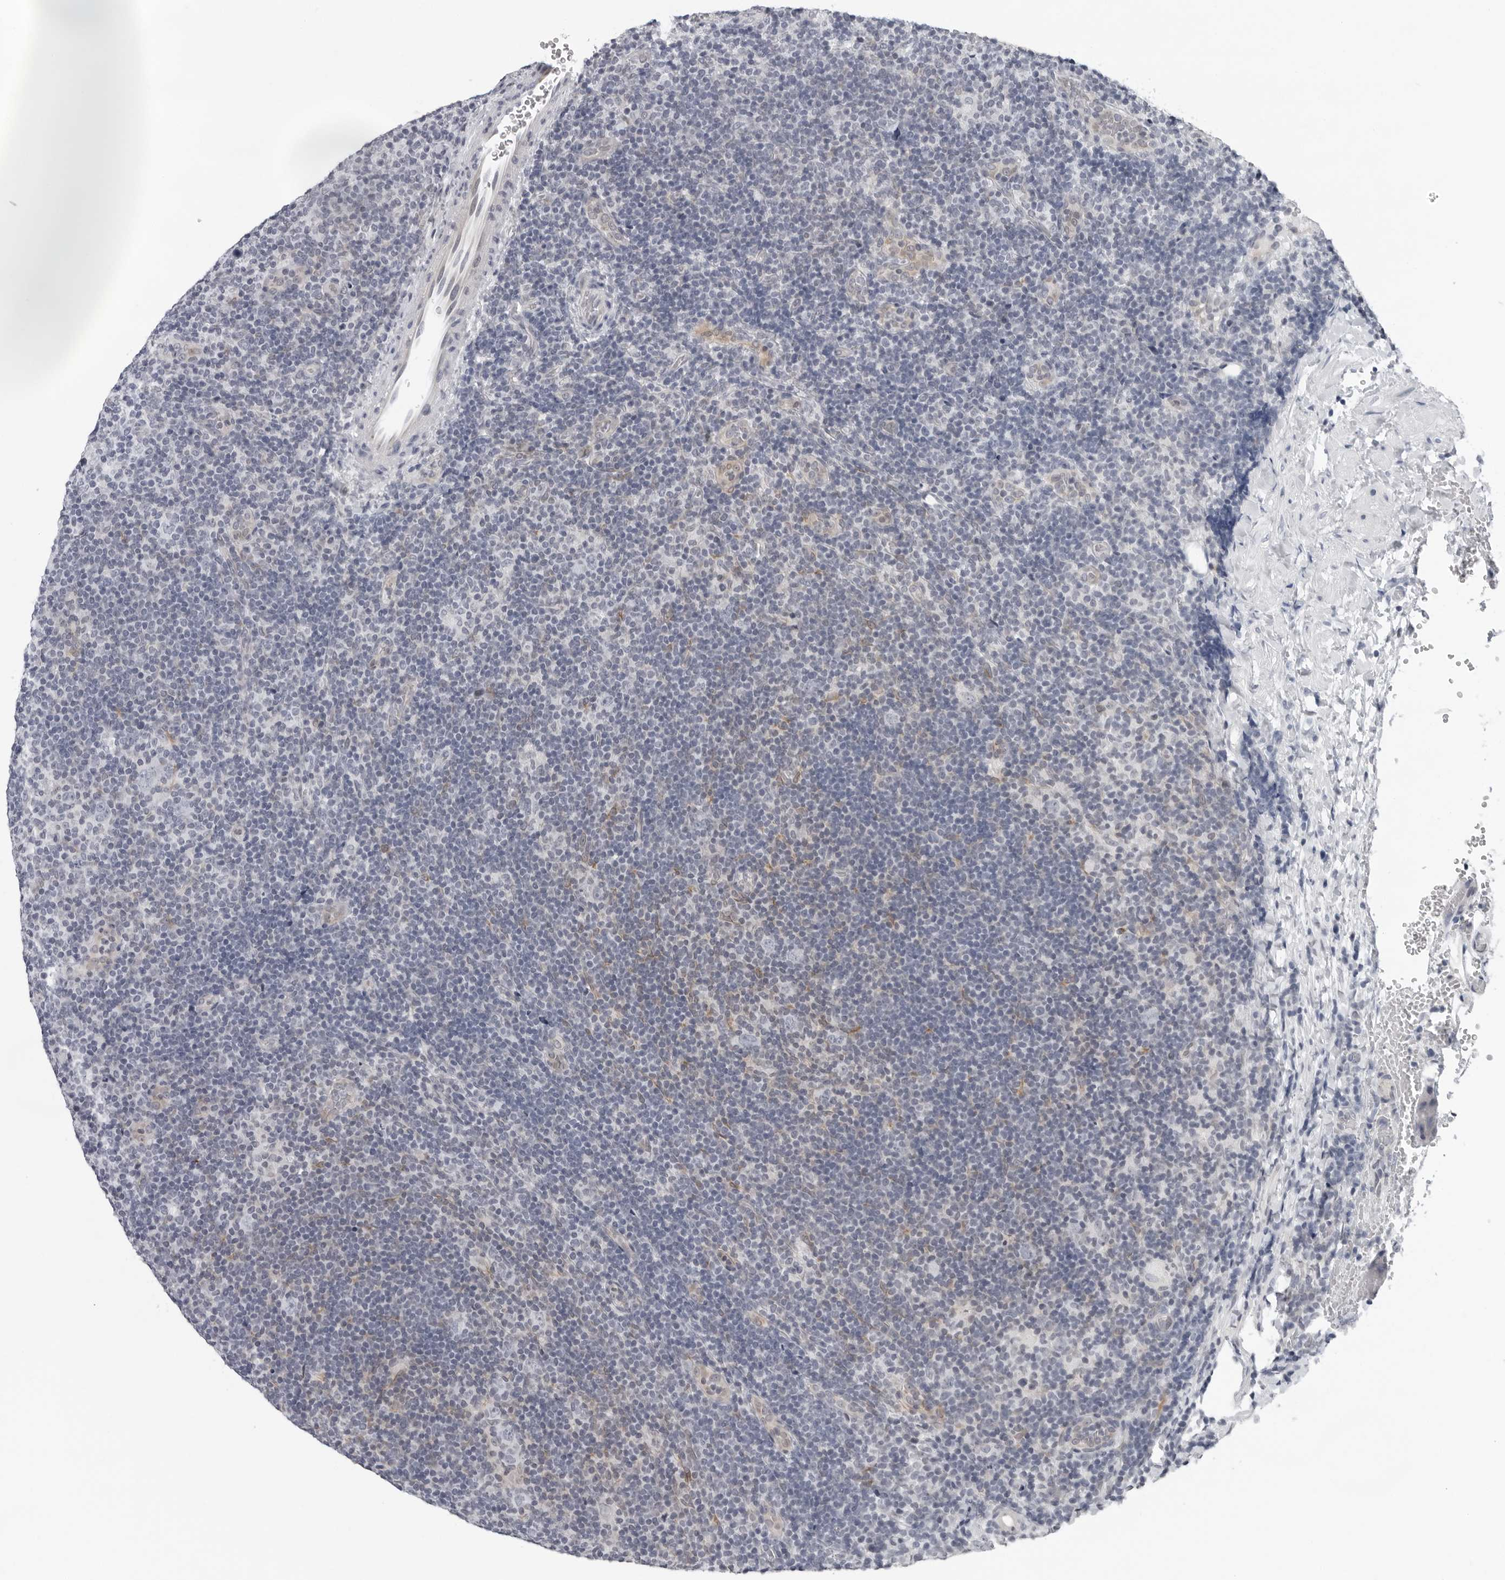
{"staining": {"intensity": "negative", "quantity": "none", "location": "none"}, "tissue": "lymphoma", "cell_type": "Tumor cells", "image_type": "cancer", "snomed": [{"axis": "morphology", "description": "Hodgkin's disease, NOS"}, {"axis": "topography", "description": "Lymph node"}], "caption": "There is no significant staining in tumor cells of Hodgkin's disease. (Stains: DAB immunohistochemistry with hematoxylin counter stain, Microscopy: brightfield microscopy at high magnification).", "gene": "CCDC28B", "patient": {"sex": "female", "age": 57}}